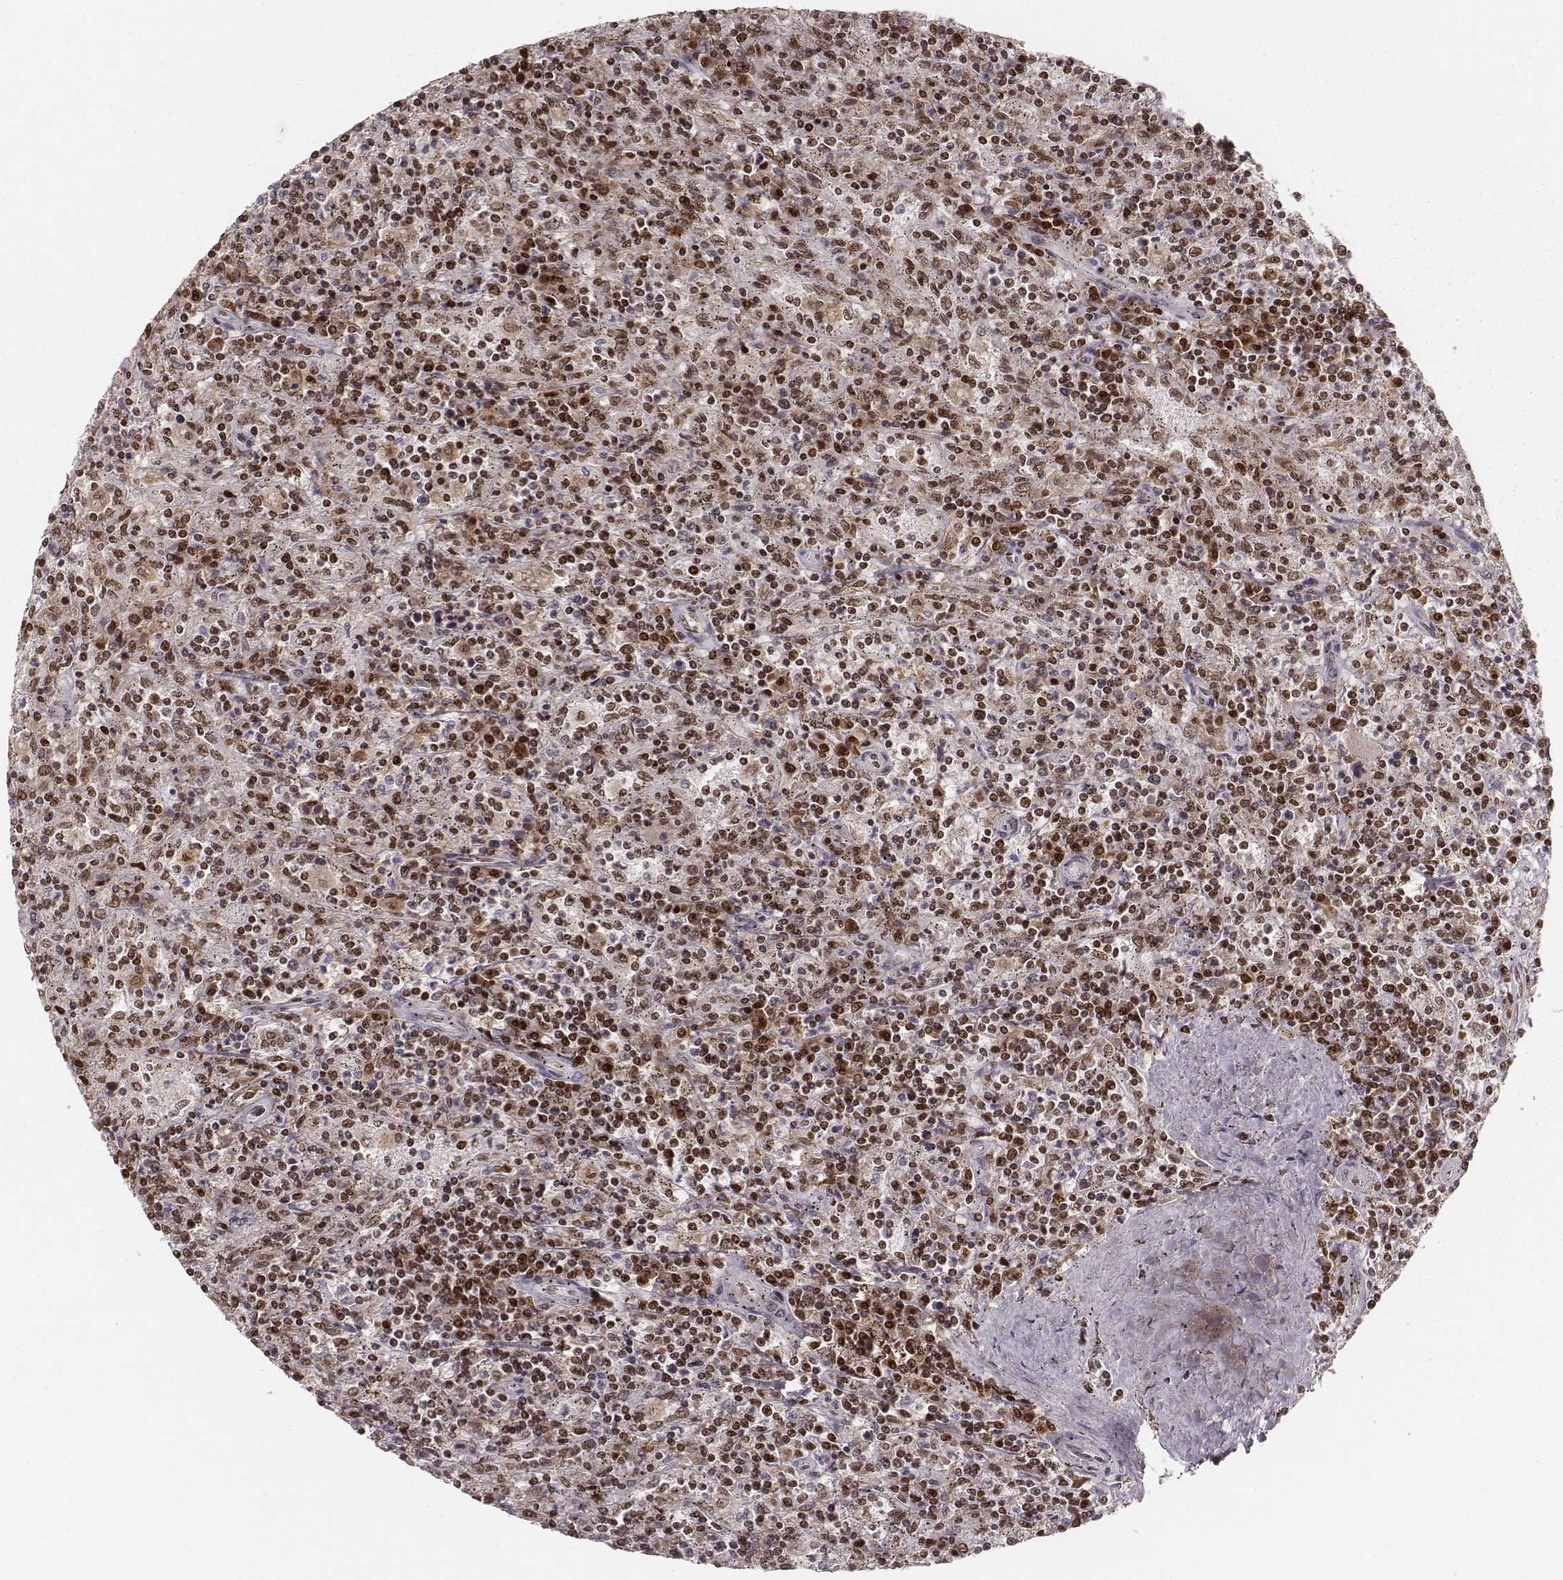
{"staining": {"intensity": "moderate", "quantity": ">75%", "location": "nuclear"}, "tissue": "lymphoma", "cell_type": "Tumor cells", "image_type": "cancer", "snomed": [{"axis": "morphology", "description": "Malignant lymphoma, non-Hodgkin's type, Low grade"}, {"axis": "topography", "description": "Spleen"}], "caption": "DAB (3,3'-diaminobenzidine) immunohistochemical staining of lymphoma exhibits moderate nuclear protein expression in approximately >75% of tumor cells.", "gene": "PARP1", "patient": {"sex": "male", "age": 62}}